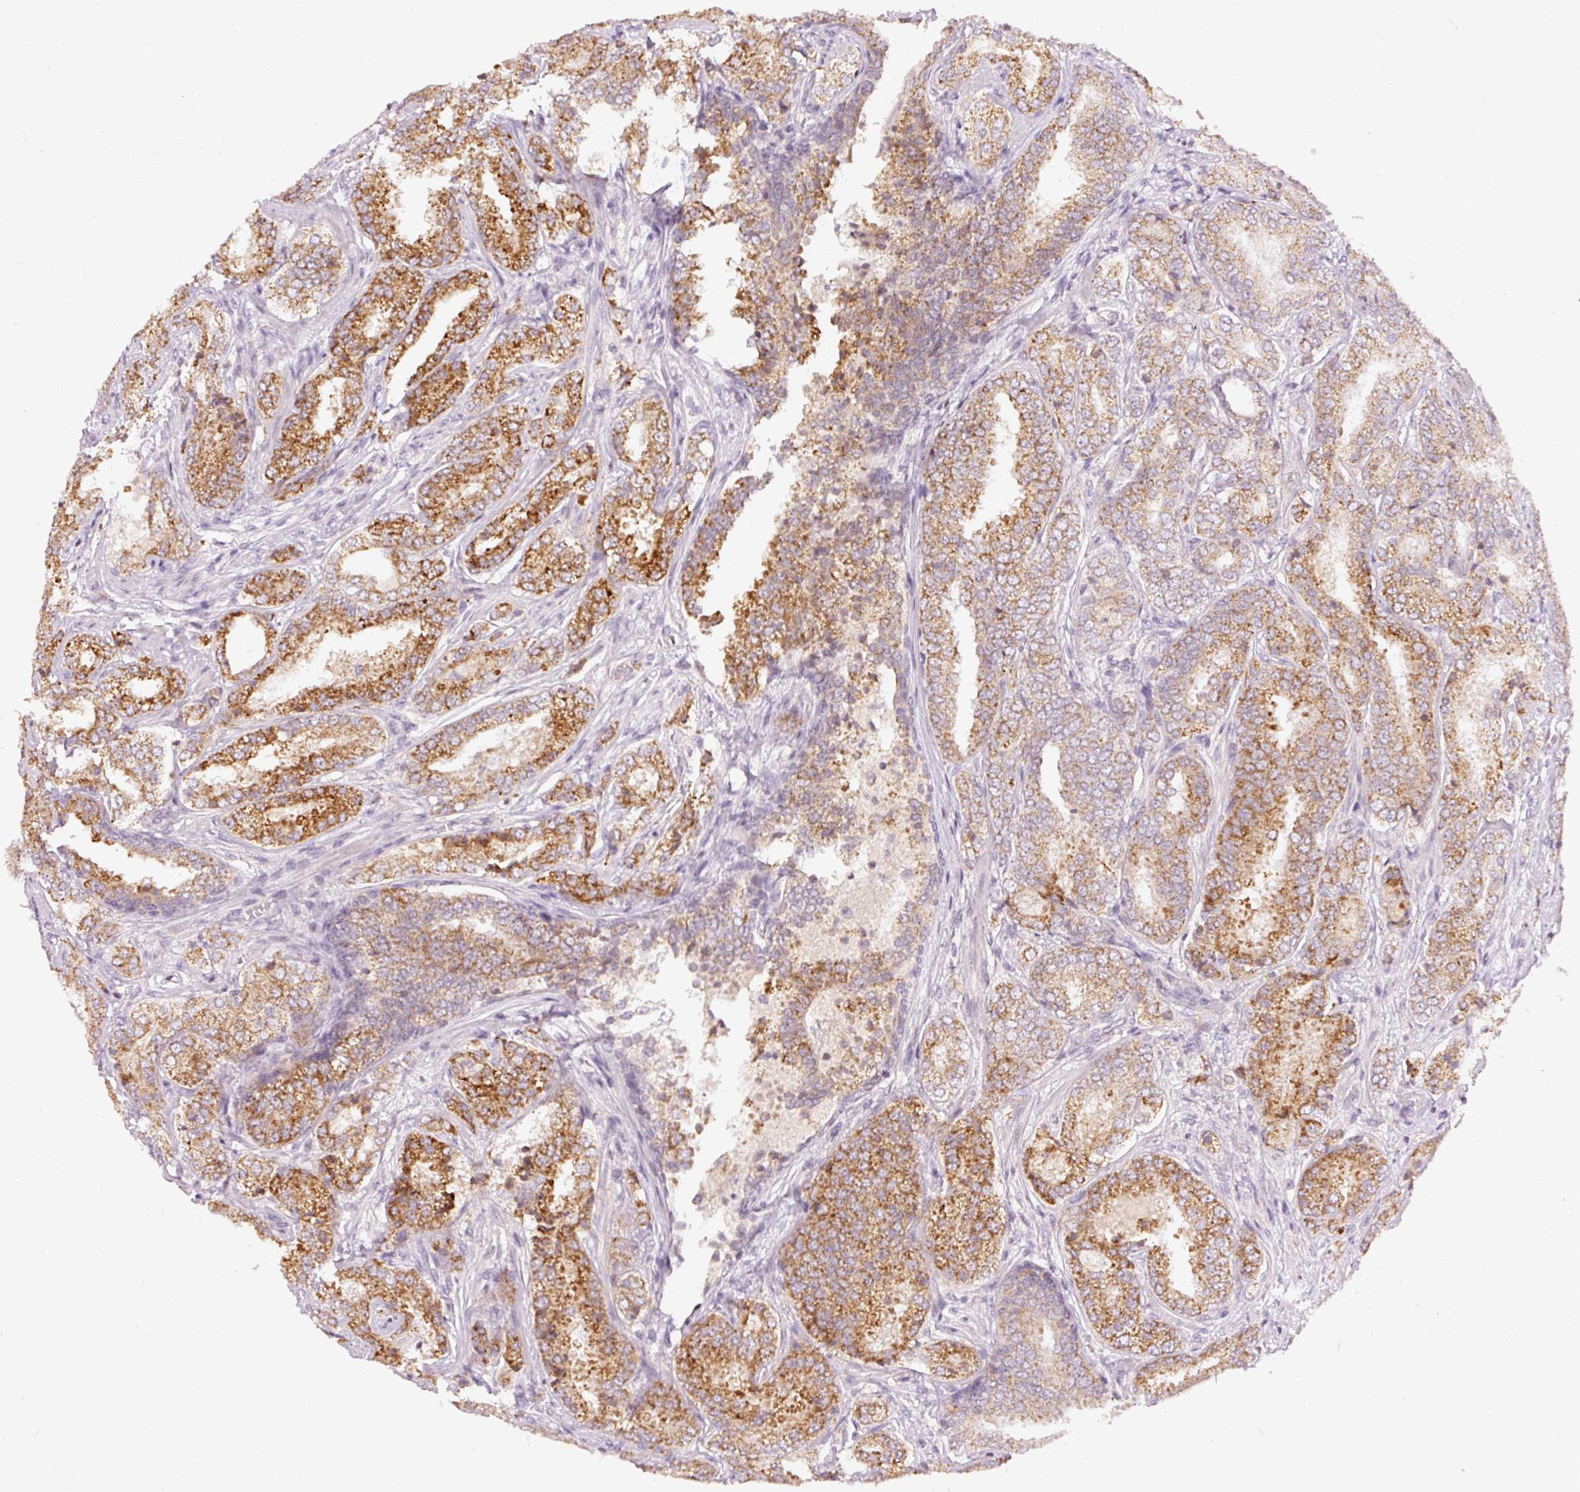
{"staining": {"intensity": "strong", "quantity": "25%-75%", "location": "cytoplasmic/membranous"}, "tissue": "prostate cancer", "cell_type": "Tumor cells", "image_type": "cancer", "snomed": [{"axis": "morphology", "description": "Adenocarcinoma, High grade"}, {"axis": "topography", "description": "Prostate"}], "caption": "Prostate cancer (adenocarcinoma (high-grade)) stained with DAB immunohistochemistry demonstrates high levels of strong cytoplasmic/membranous staining in approximately 25%-75% of tumor cells.", "gene": "ABHD11", "patient": {"sex": "male", "age": 63}}